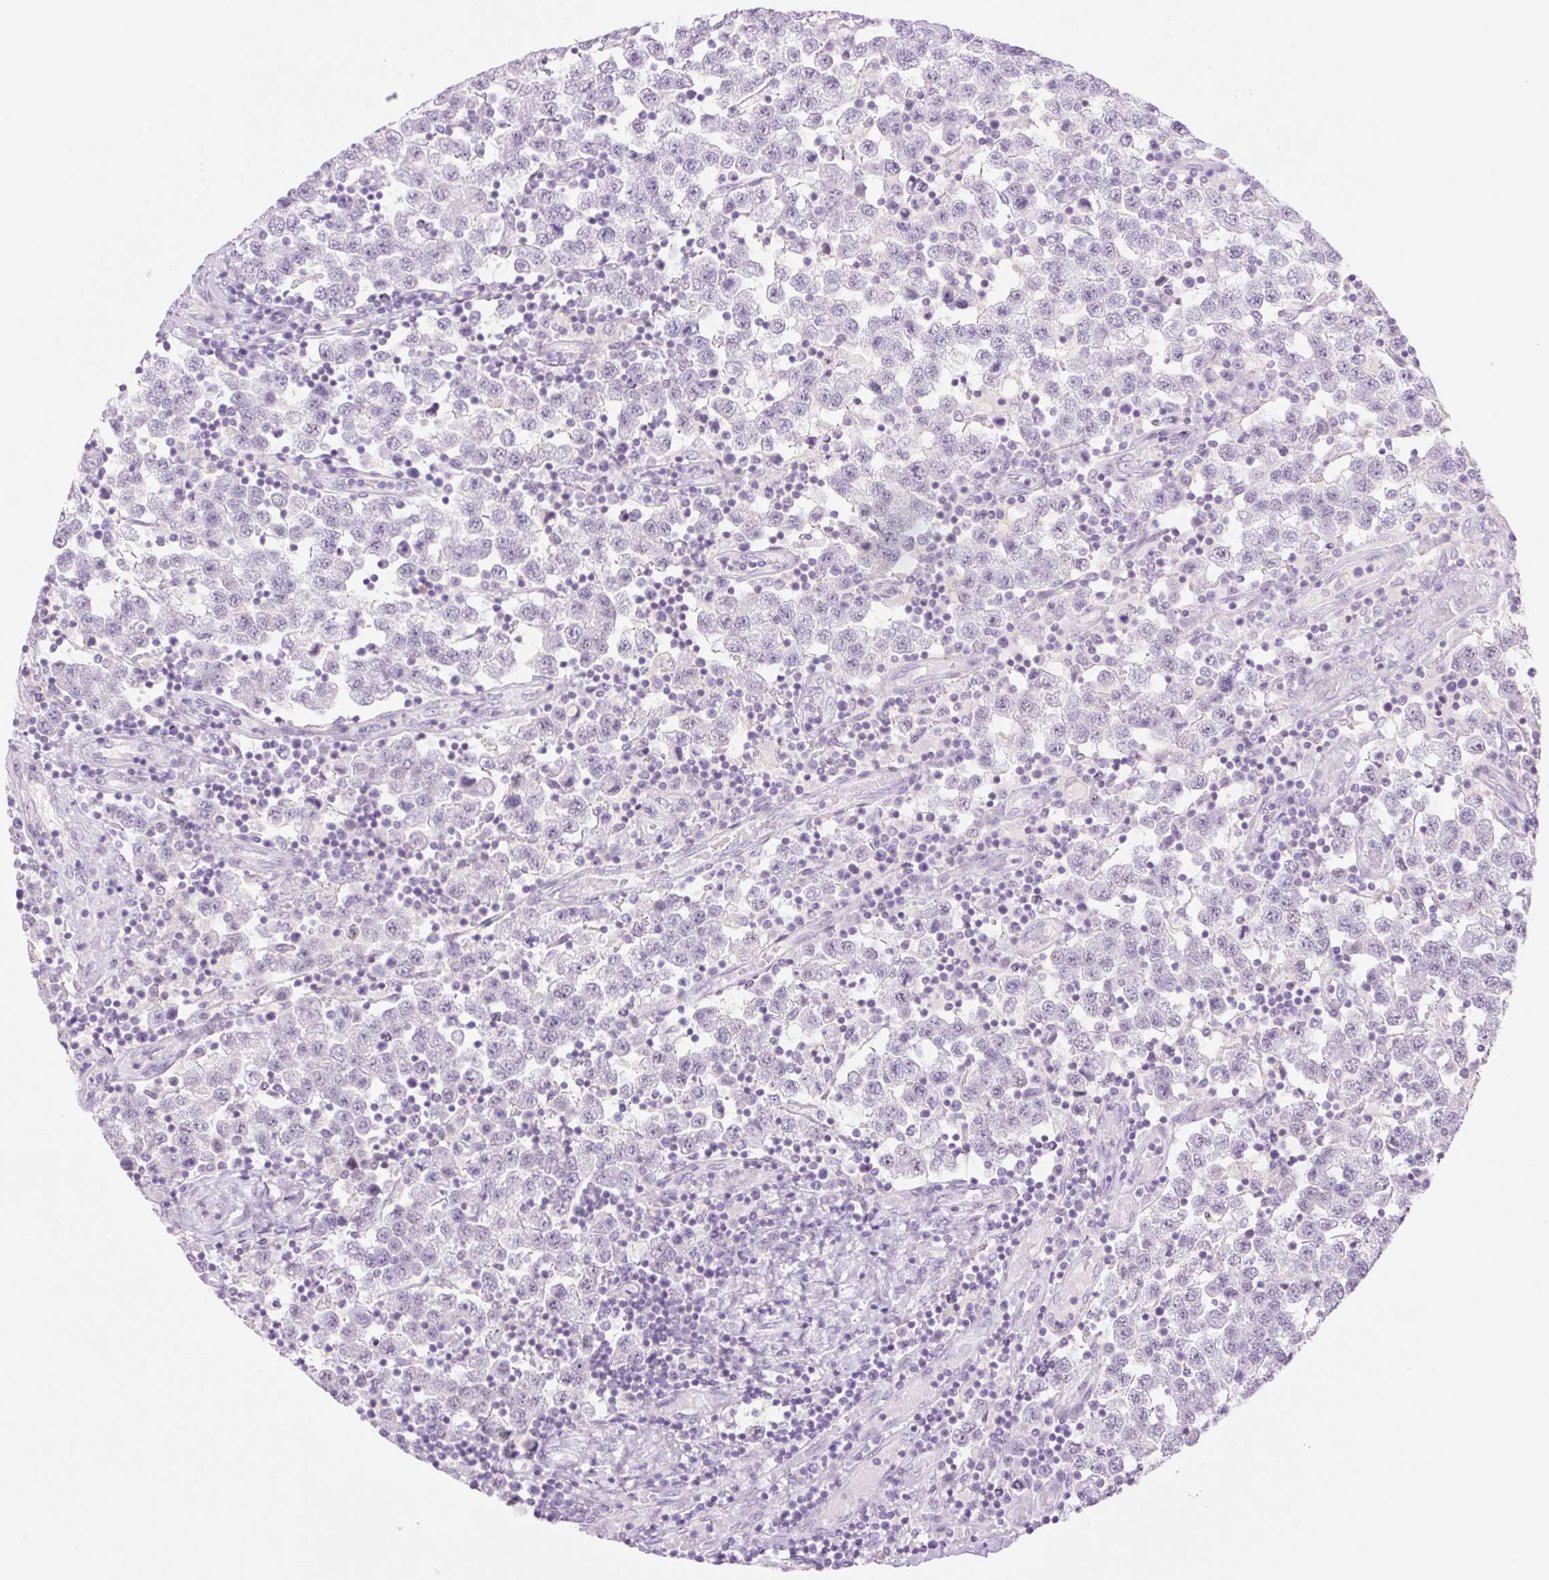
{"staining": {"intensity": "negative", "quantity": "none", "location": "none"}, "tissue": "testis cancer", "cell_type": "Tumor cells", "image_type": "cancer", "snomed": [{"axis": "morphology", "description": "Seminoma, NOS"}, {"axis": "topography", "description": "Testis"}], "caption": "The micrograph displays no staining of tumor cells in testis seminoma.", "gene": "TBX15", "patient": {"sex": "male", "age": 34}}